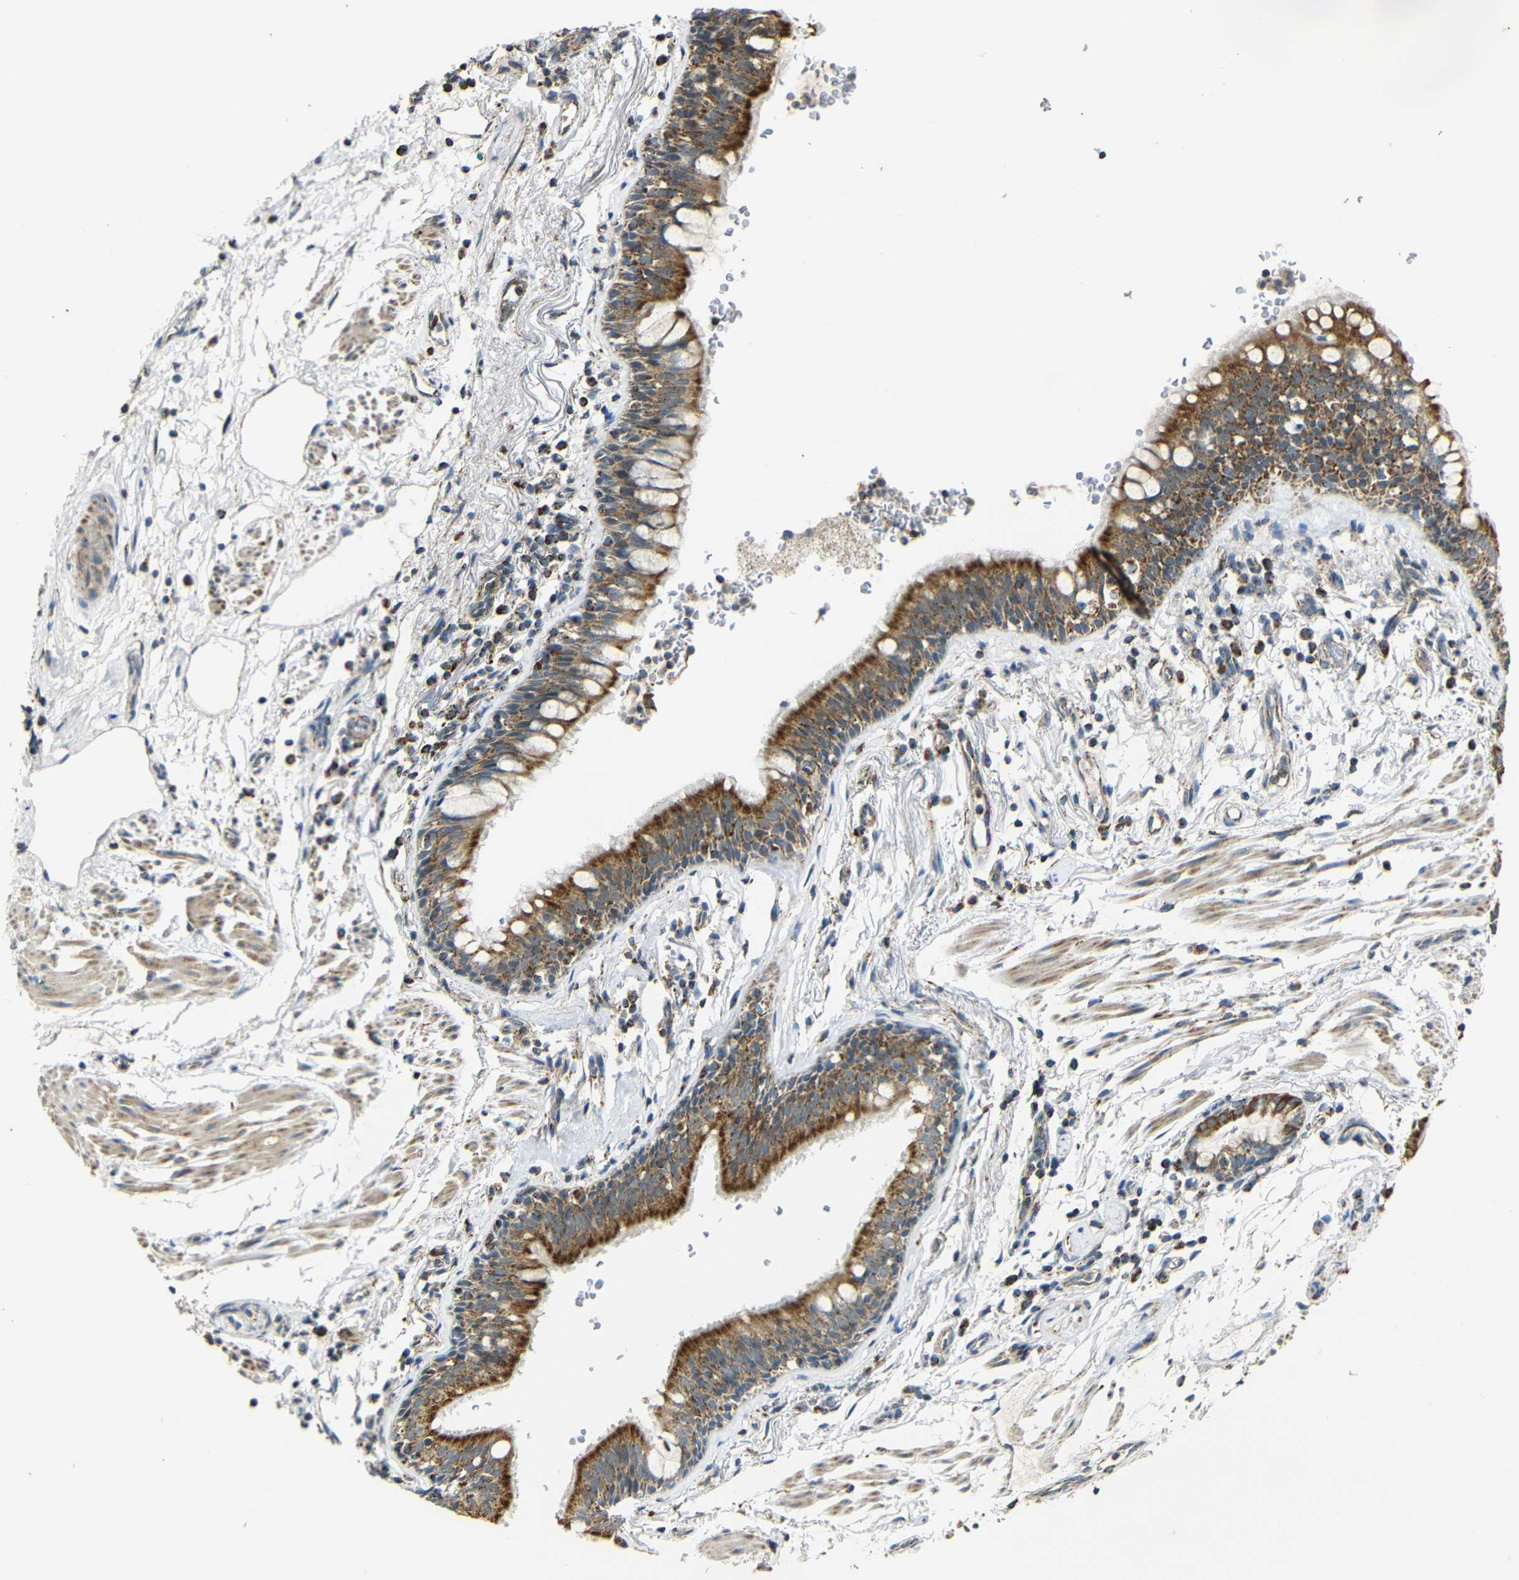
{"staining": {"intensity": "moderate", "quantity": ">75%", "location": "cytoplasmic/membranous"}, "tissue": "bronchus", "cell_type": "Respiratory epithelial cells", "image_type": "normal", "snomed": [{"axis": "morphology", "description": "Normal tissue, NOS"}, {"axis": "morphology", "description": "Inflammation, NOS"}, {"axis": "topography", "description": "Cartilage tissue"}, {"axis": "topography", "description": "Bronchus"}], "caption": "Immunohistochemical staining of normal human bronchus demonstrates medium levels of moderate cytoplasmic/membranous positivity in about >75% of respiratory epithelial cells.", "gene": "NR3C2", "patient": {"sex": "male", "age": 77}}